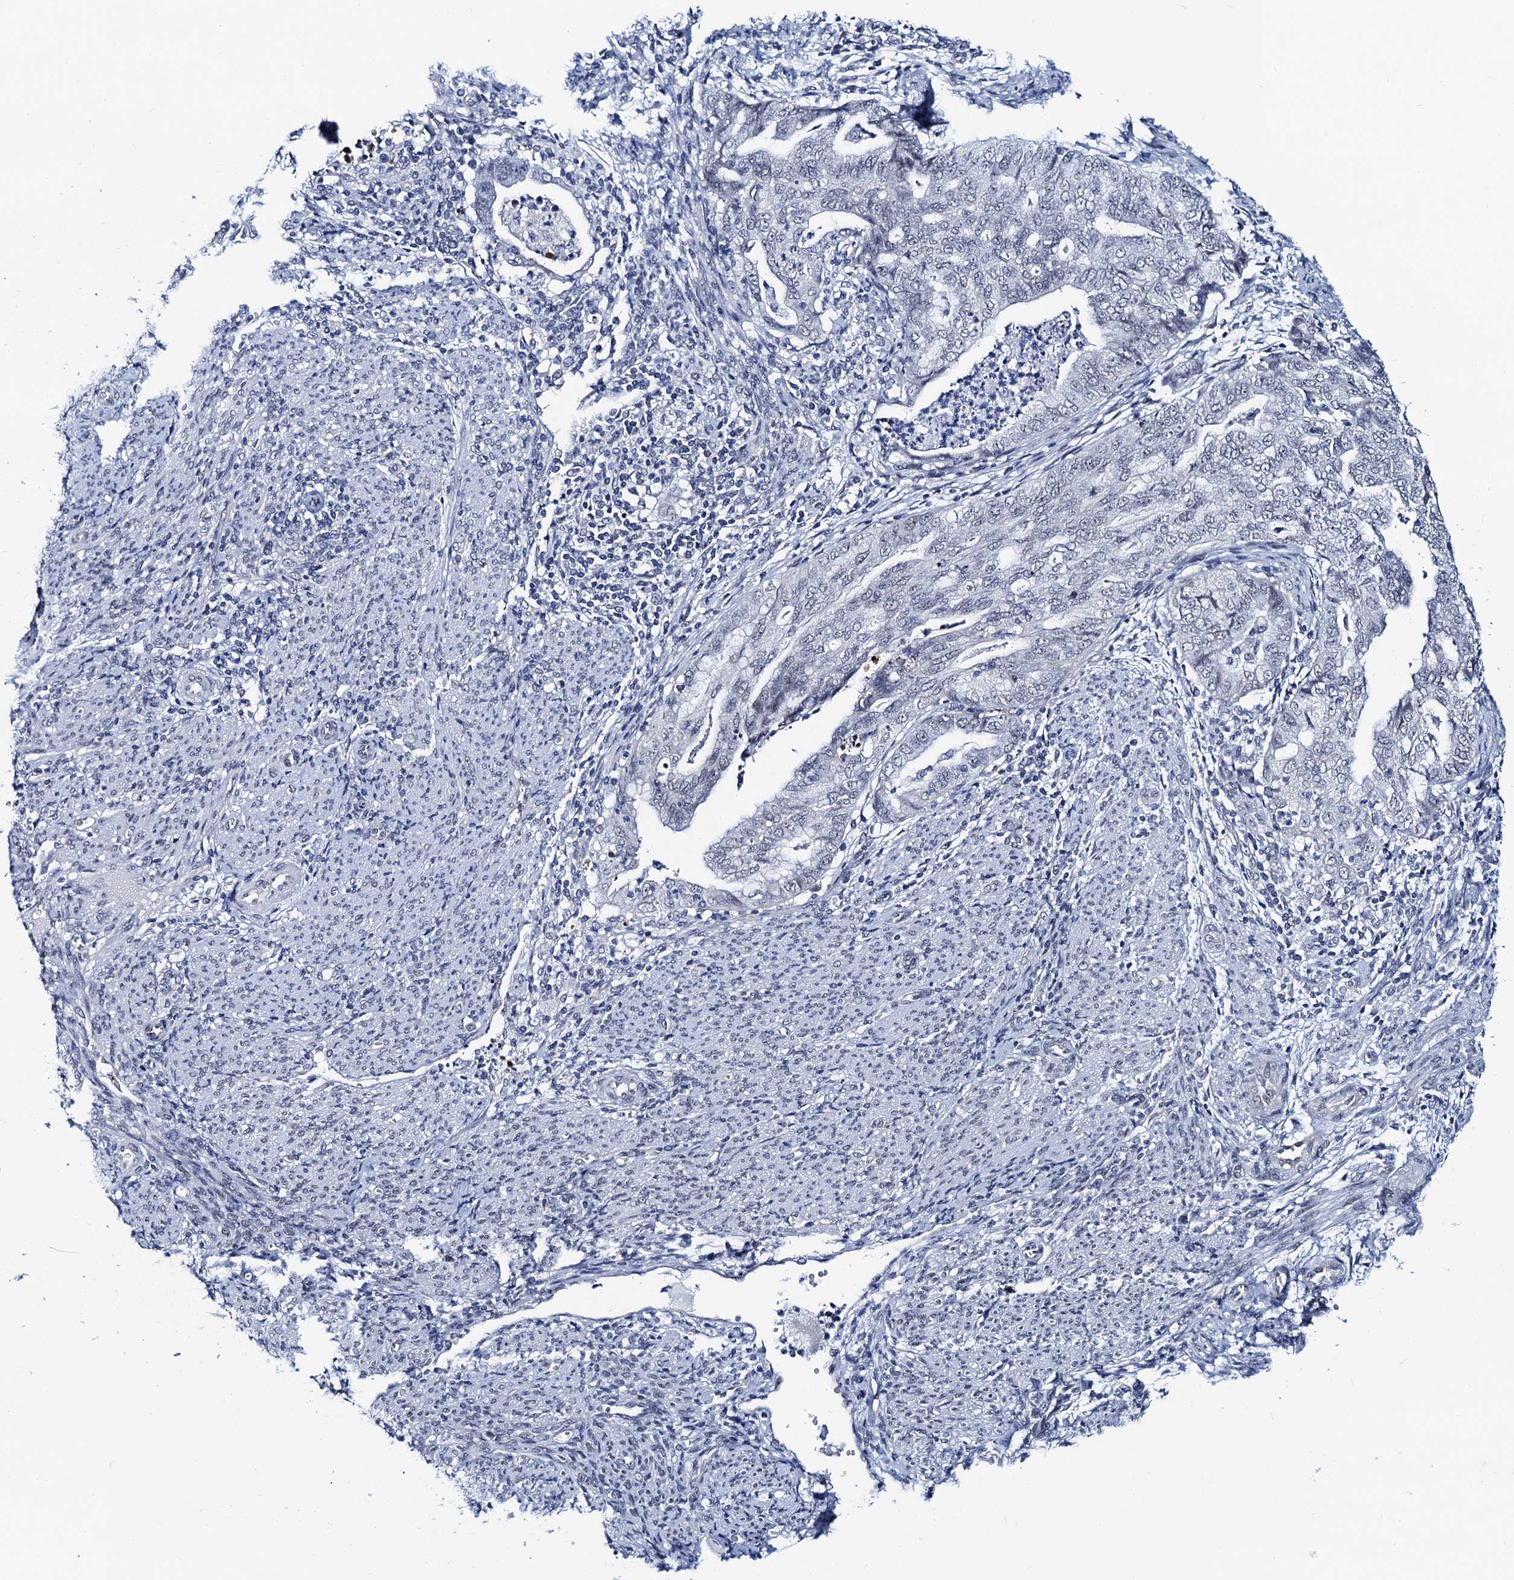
{"staining": {"intensity": "negative", "quantity": "none", "location": "none"}, "tissue": "endometrial cancer", "cell_type": "Tumor cells", "image_type": "cancer", "snomed": [{"axis": "morphology", "description": "Adenocarcinoma, NOS"}, {"axis": "topography", "description": "Endometrium"}], "caption": "Tumor cells are negative for brown protein staining in endometrial adenocarcinoma.", "gene": "C16orf87", "patient": {"sex": "female", "age": 79}}